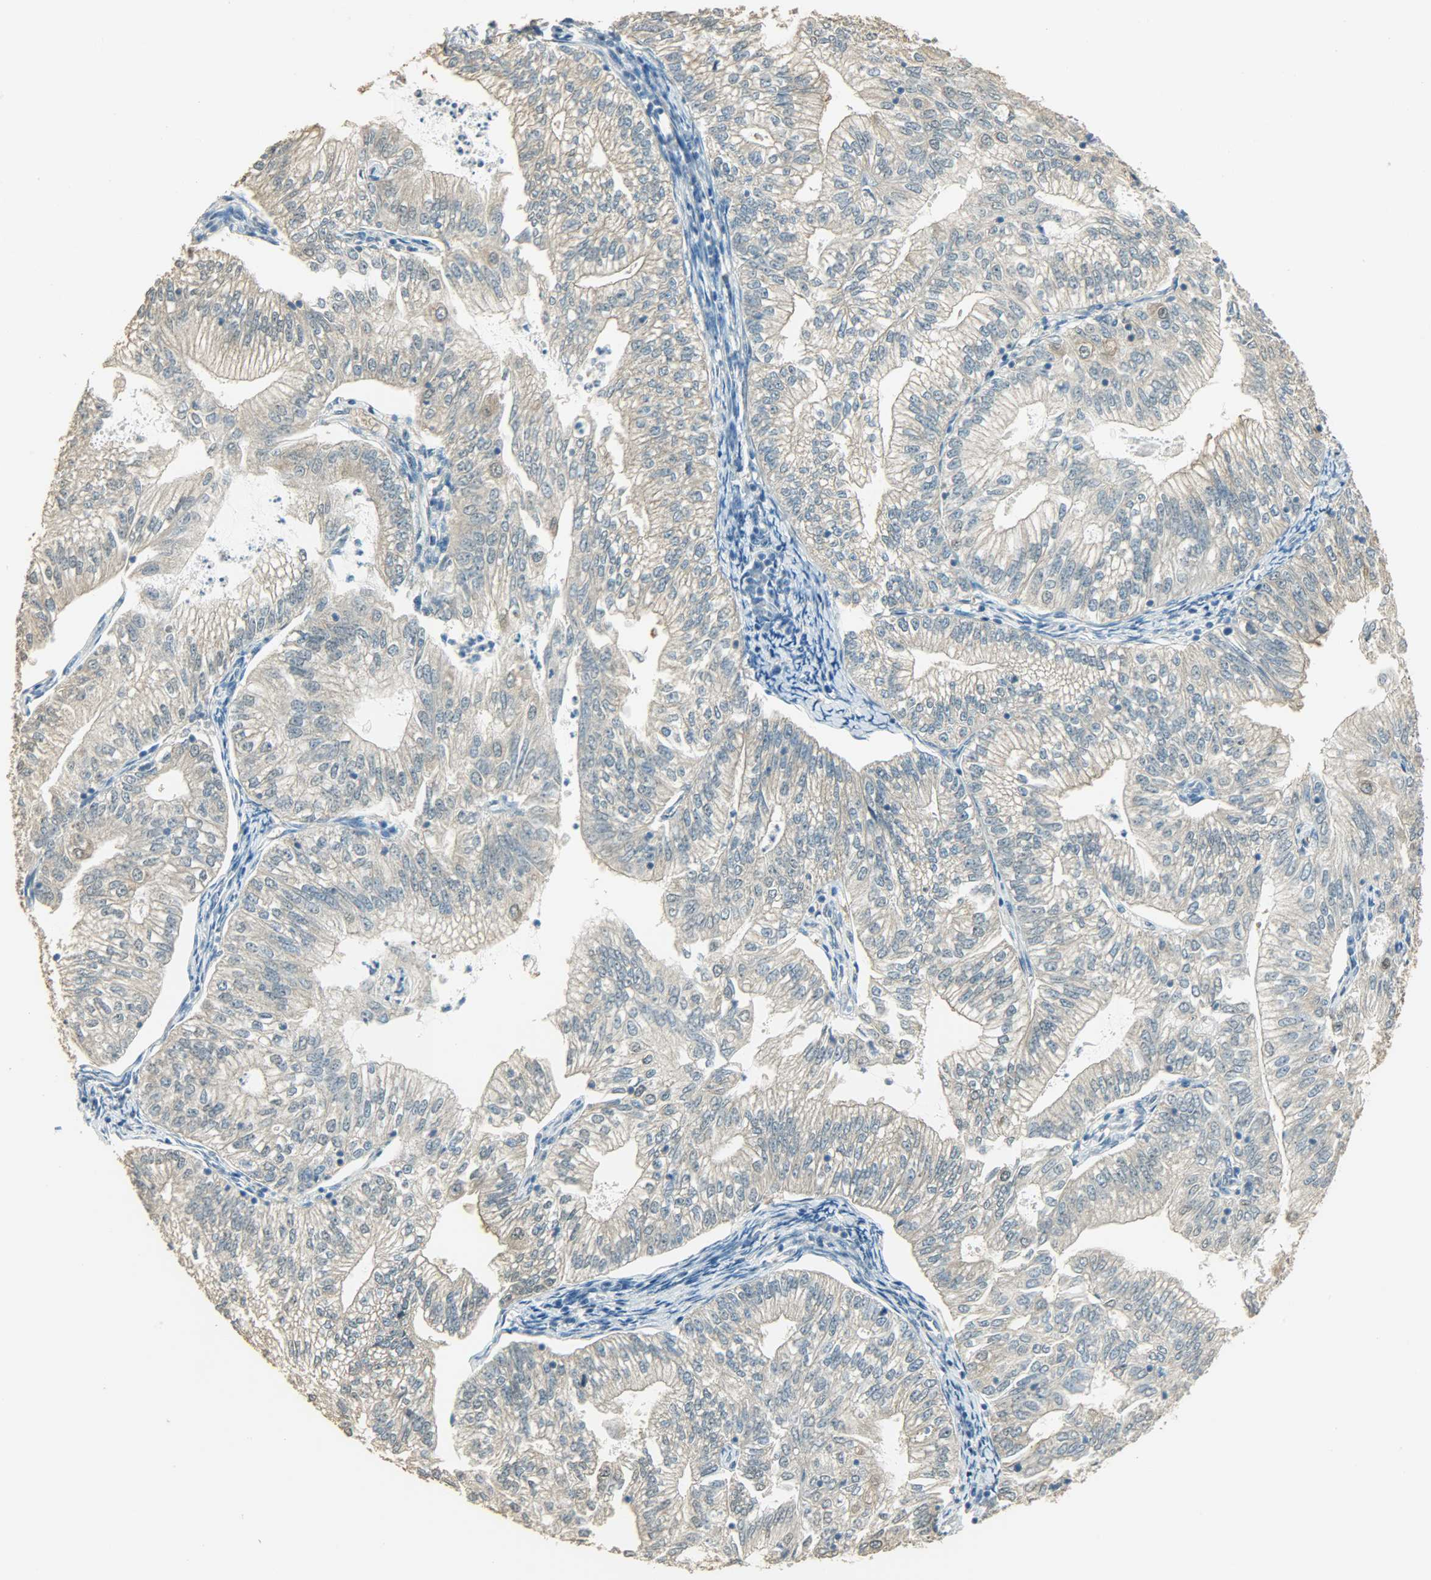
{"staining": {"intensity": "negative", "quantity": "none", "location": "none"}, "tissue": "endometrial cancer", "cell_type": "Tumor cells", "image_type": "cancer", "snomed": [{"axis": "morphology", "description": "Adenocarcinoma, NOS"}, {"axis": "topography", "description": "Endometrium"}], "caption": "DAB immunohistochemical staining of endometrial cancer exhibits no significant positivity in tumor cells.", "gene": "PRMT5", "patient": {"sex": "female", "age": 69}}